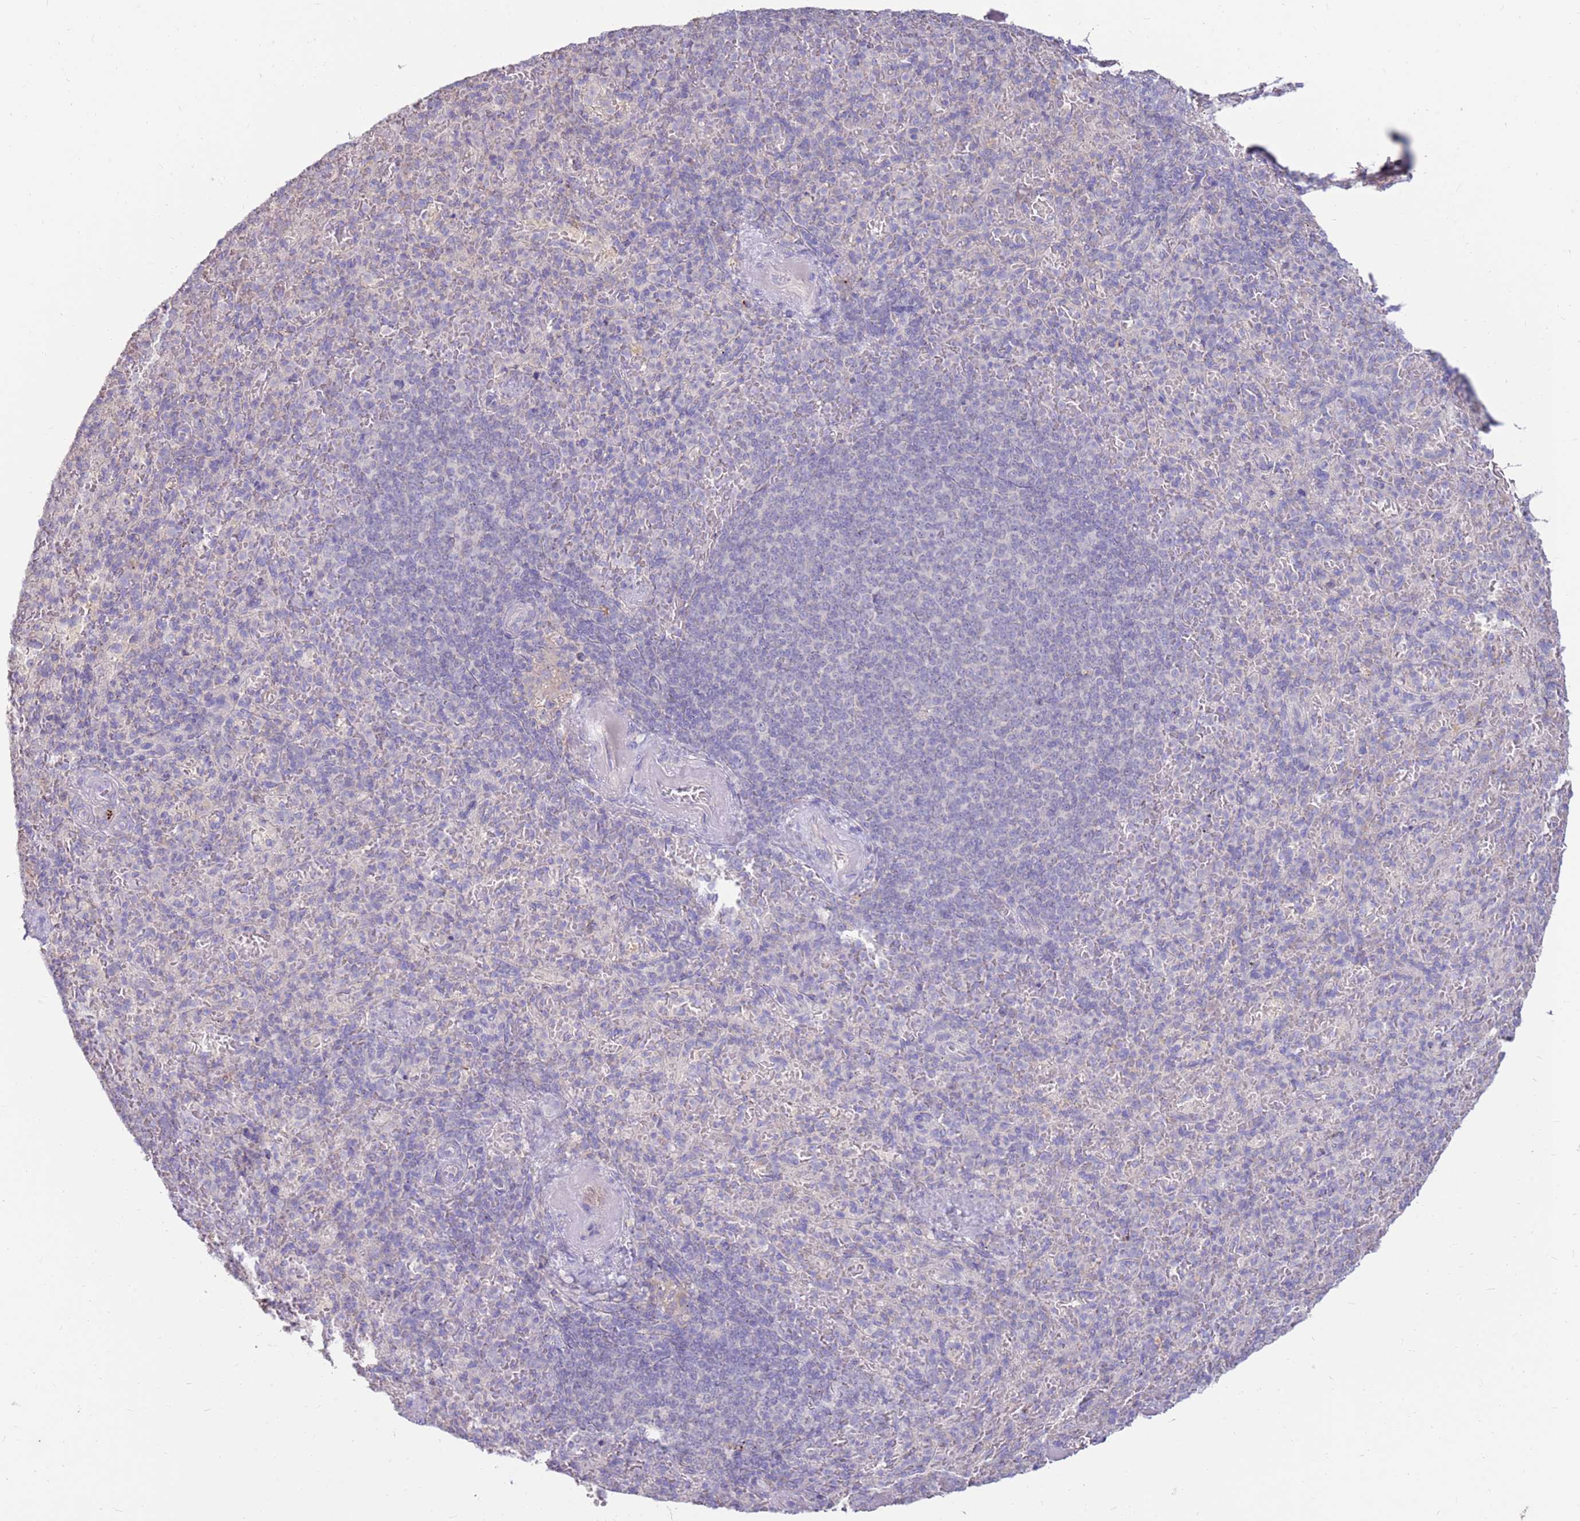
{"staining": {"intensity": "negative", "quantity": "none", "location": "none"}, "tissue": "spleen", "cell_type": "Cells in red pulp", "image_type": "normal", "snomed": [{"axis": "morphology", "description": "Normal tissue, NOS"}, {"axis": "topography", "description": "Spleen"}], "caption": "This is an immunohistochemistry (IHC) image of normal spleen. There is no positivity in cells in red pulp.", "gene": "SLC44A4", "patient": {"sex": "female", "age": 74}}